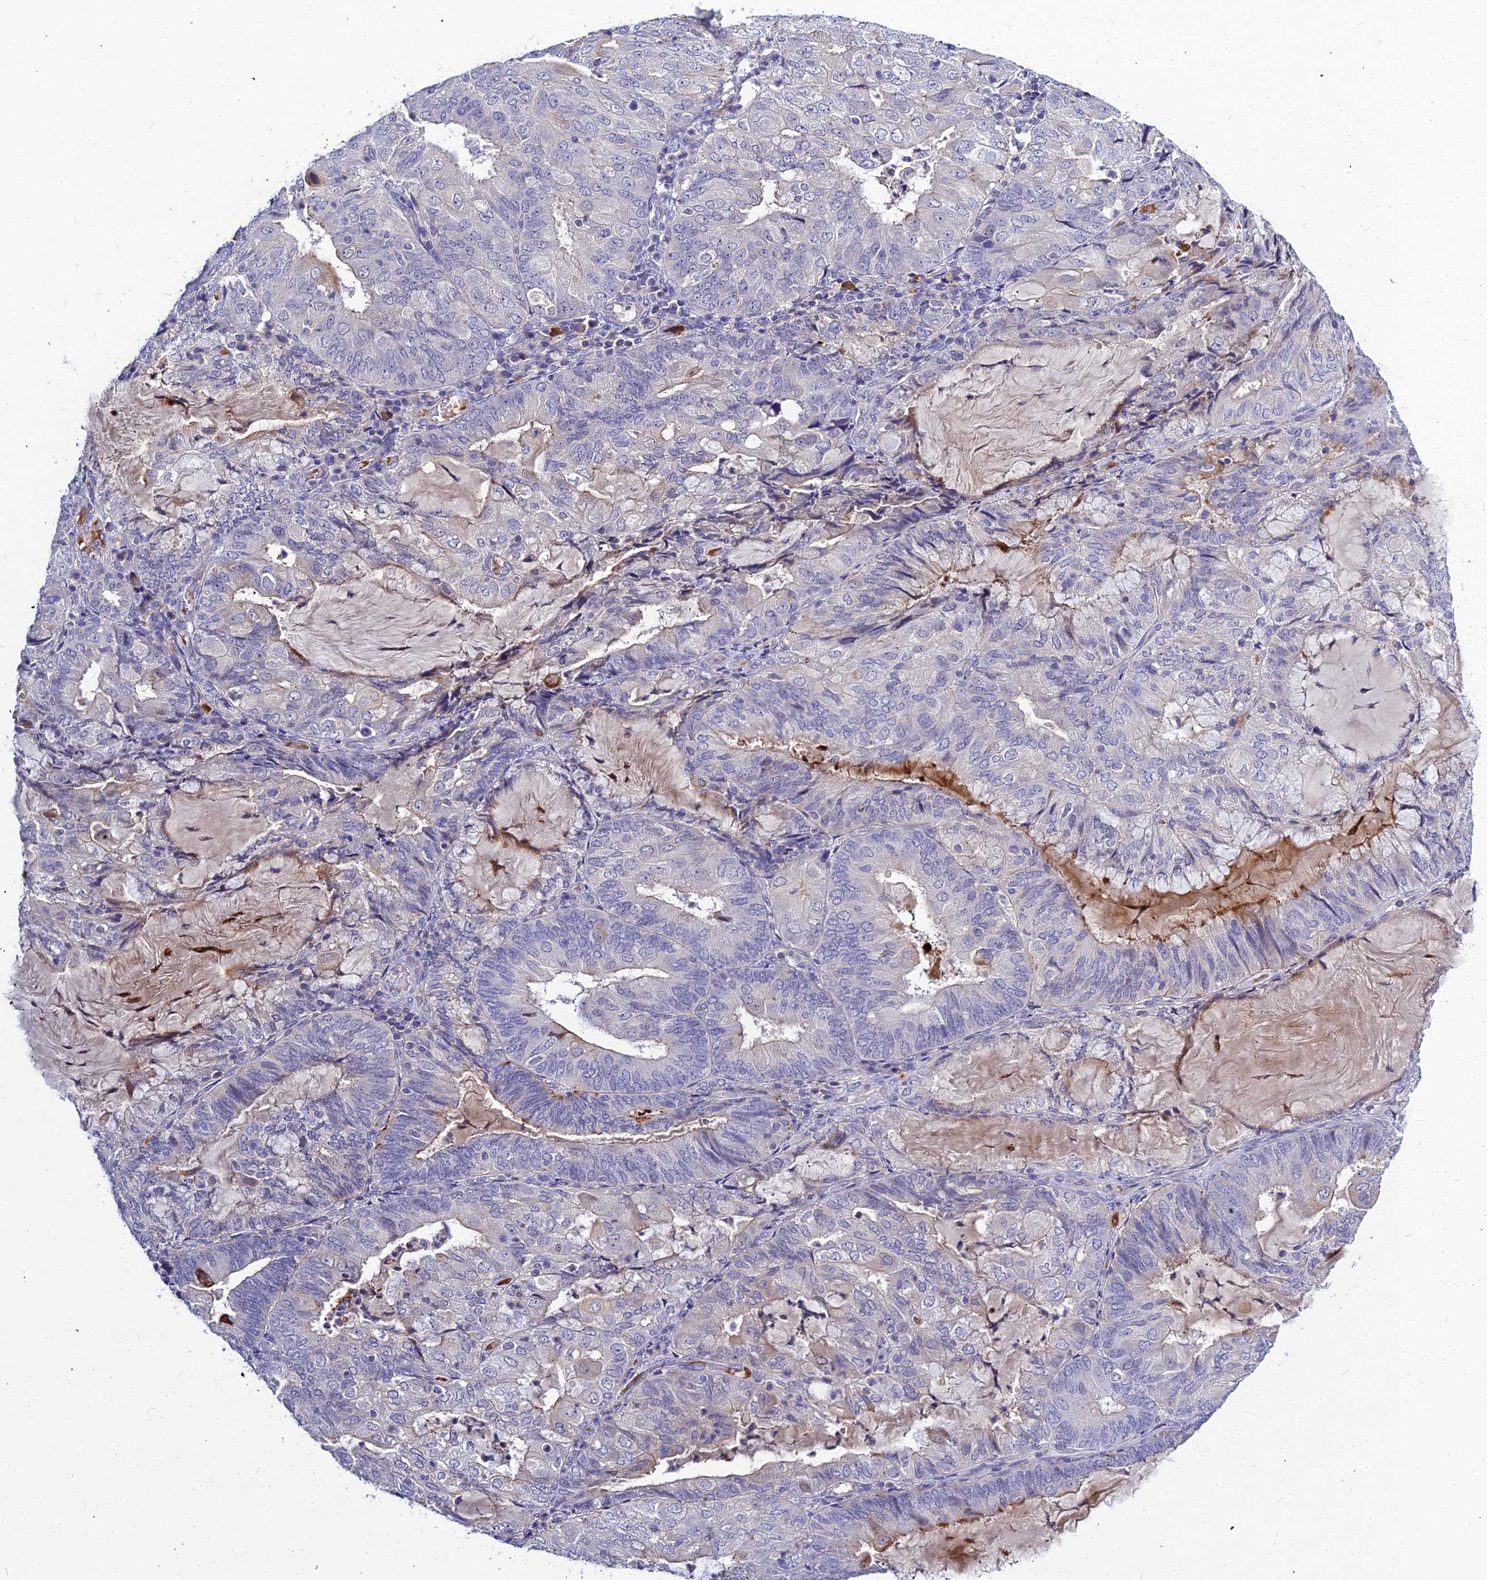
{"staining": {"intensity": "negative", "quantity": "none", "location": "none"}, "tissue": "endometrial cancer", "cell_type": "Tumor cells", "image_type": "cancer", "snomed": [{"axis": "morphology", "description": "Adenocarcinoma, NOS"}, {"axis": "topography", "description": "Endometrium"}], "caption": "Immunohistochemical staining of adenocarcinoma (endometrial) exhibits no significant expression in tumor cells. (DAB (3,3'-diaminobenzidine) immunohistochemistry (IHC), high magnification).", "gene": "DMRTA1", "patient": {"sex": "female", "age": 81}}